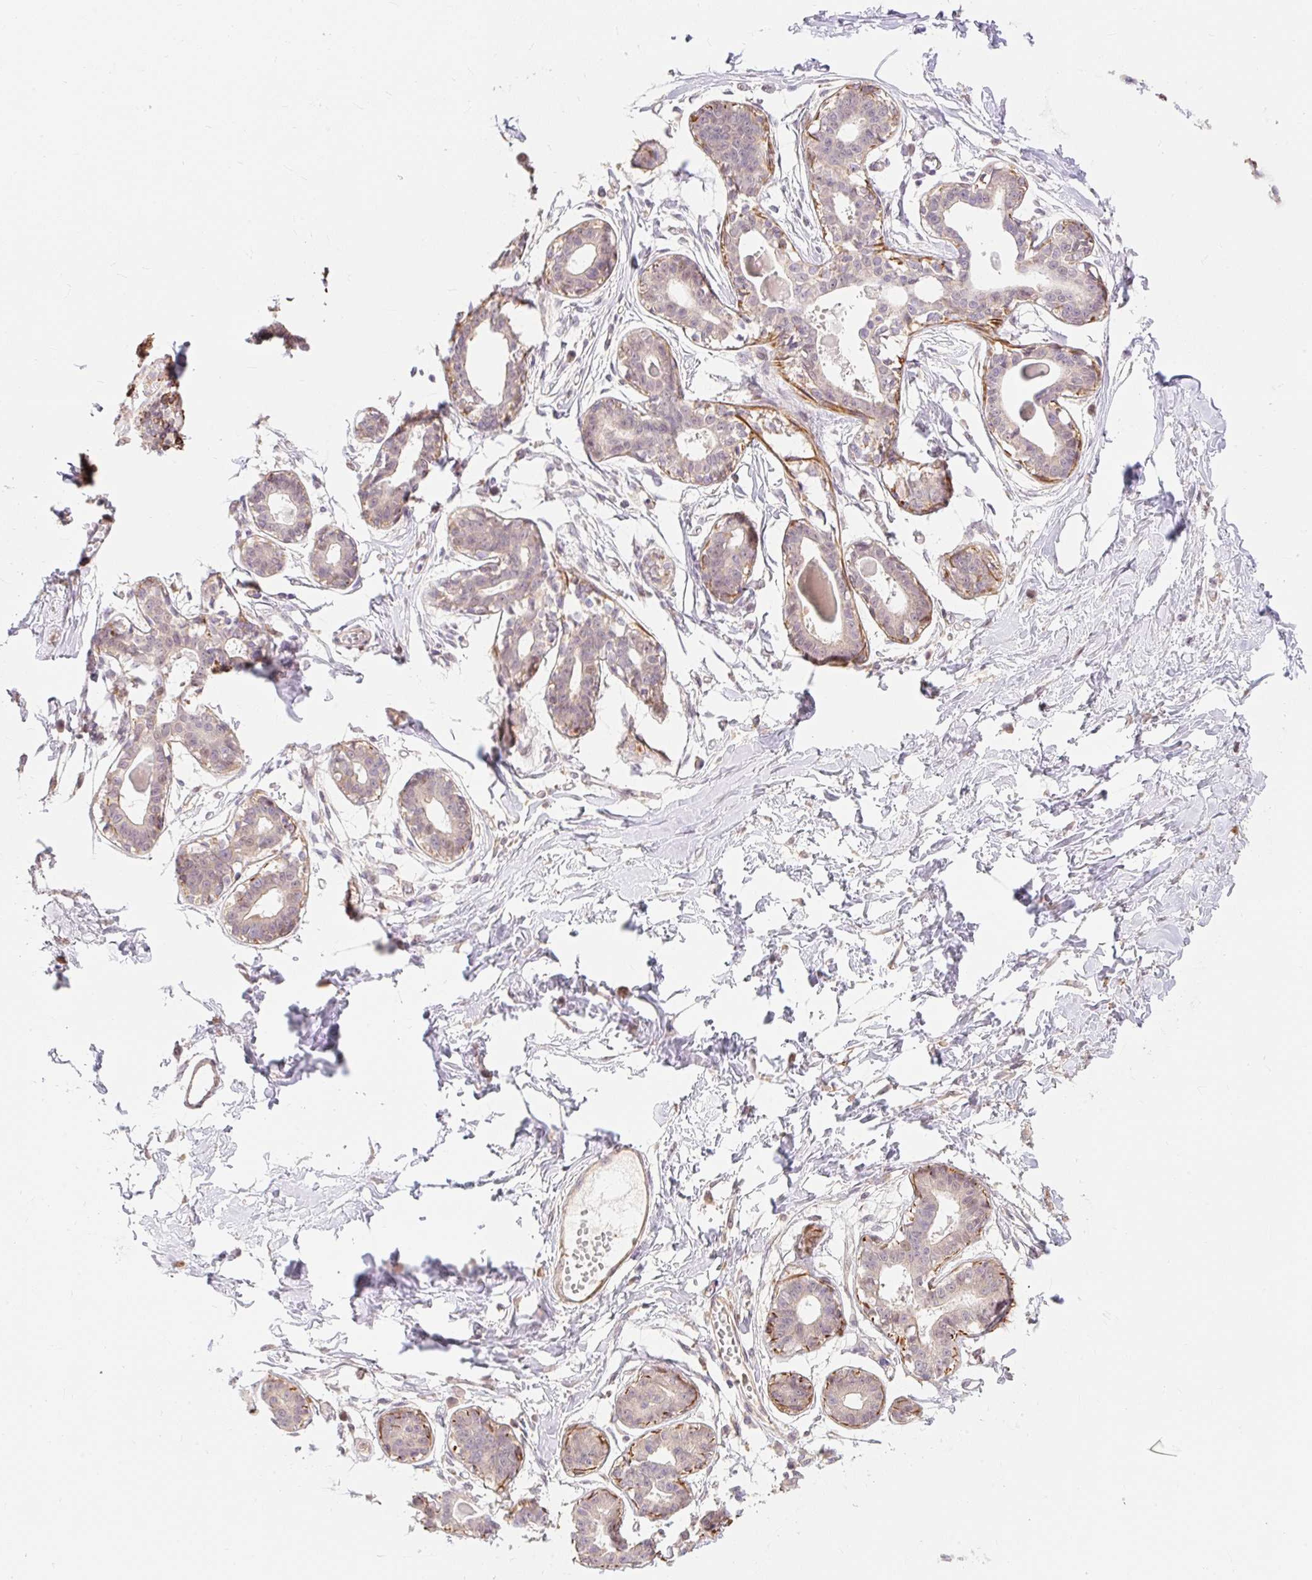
{"staining": {"intensity": "negative", "quantity": "none", "location": "none"}, "tissue": "breast", "cell_type": "Adipocytes", "image_type": "normal", "snomed": [{"axis": "morphology", "description": "Normal tissue, NOS"}, {"axis": "topography", "description": "Breast"}], "caption": "High magnification brightfield microscopy of normal breast stained with DAB (3,3'-diaminobenzidine) (brown) and counterstained with hematoxylin (blue): adipocytes show no significant expression. (Stains: DAB immunohistochemistry with hematoxylin counter stain, Microscopy: brightfield microscopy at high magnification).", "gene": "EMC10", "patient": {"sex": "female", "age": 45}}